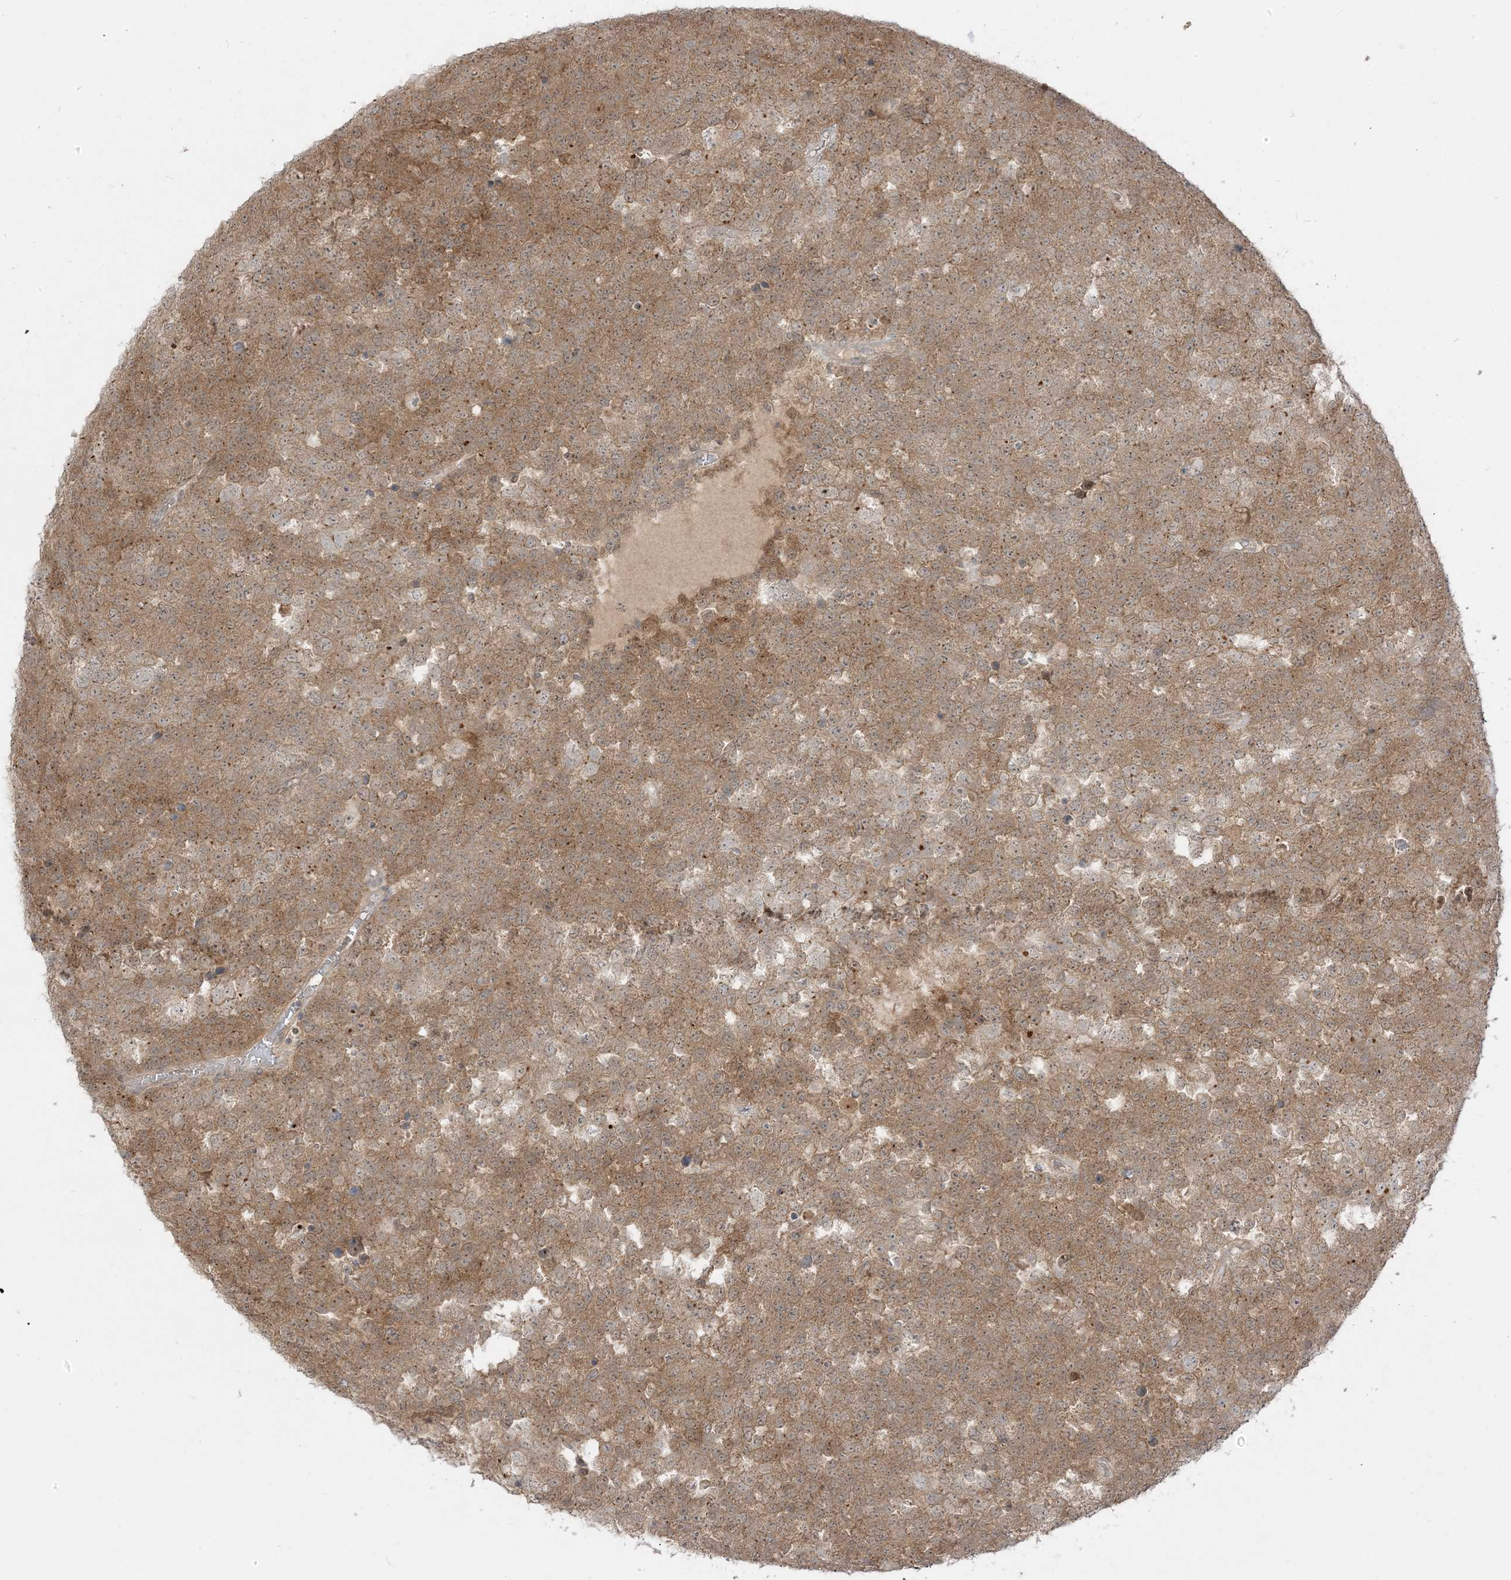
{"staining": {"intensity": "moderate", "quantity": ">75%", "location": "cytoplasmic/membranous"}, "tissue": "testis cancer", "cell_type": "Tumor cells", "image_type": "cancer", "snomed": [{"axis": "morphology", "description": "Seminoma, NOS"}, {"axis": "topography", "description": "Testis"}], "caption": "Protein positivity by IHC demonstrates moderate cytoplasmic/membranous staining in approximately >75% of tumor cells in testis cancer.", "gene": "TBCC", "patient": {"sex": "male", "age": 71}}